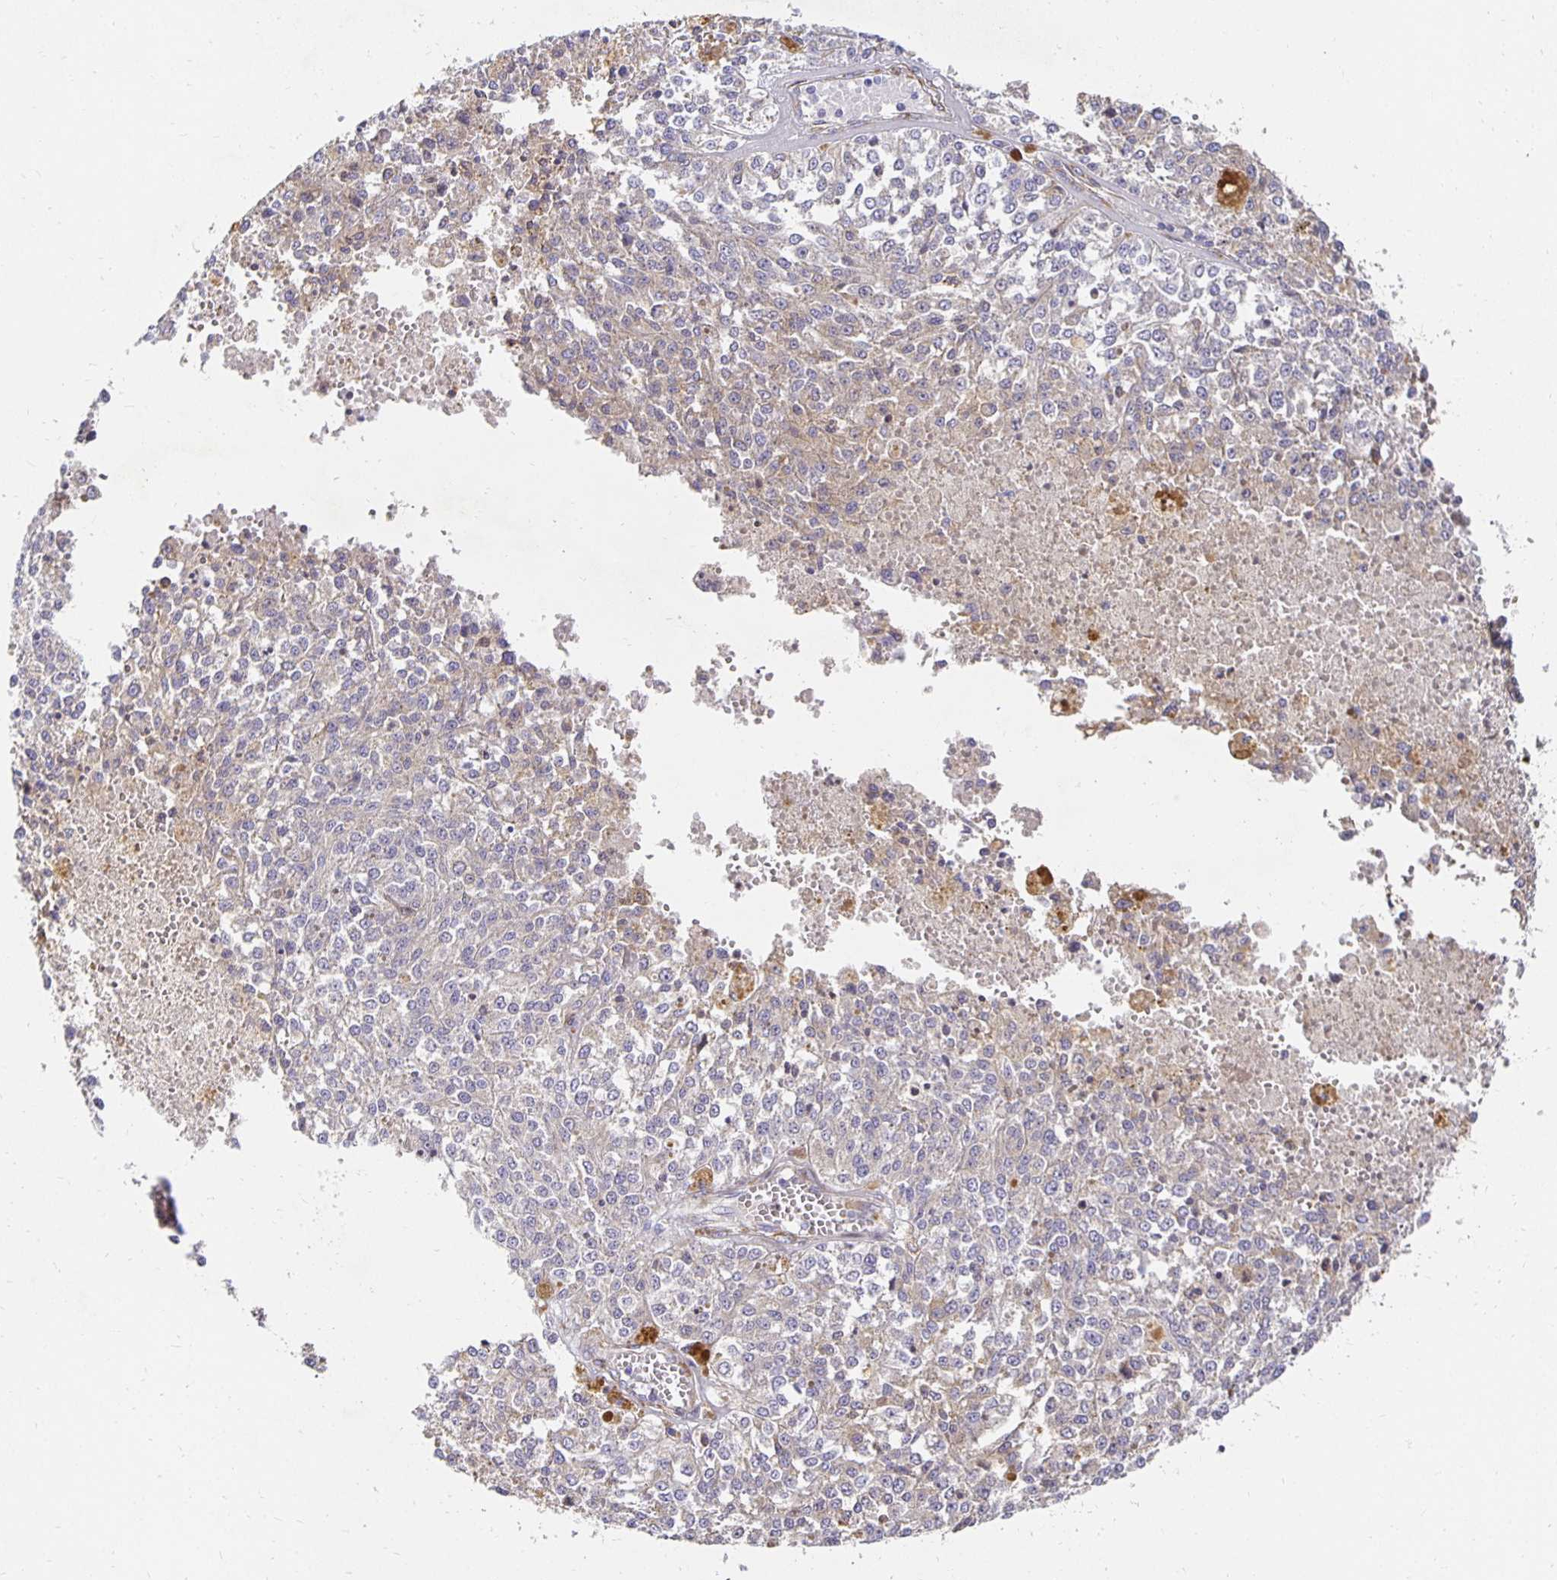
{"staining": {"intensity": "weak", "quantity": "<25%", "location": "cytoplasmic/membranous"}, "tissue": "melanoma", "cell_type": "Tumor cells", "image_type": "cancer", "snomed": [{"axis": "morphology", "description": "Malignant melanoma, Metastatic site"}, {"axis": "topography", "description": "Lymph node"}], "caption": "Tumor cells show no significant protein expression in melanoma. (IHC, brightfield microscopy, high magnification).", "gene": "PLOD1", "patient": {"sex": "female", "age": 64}}